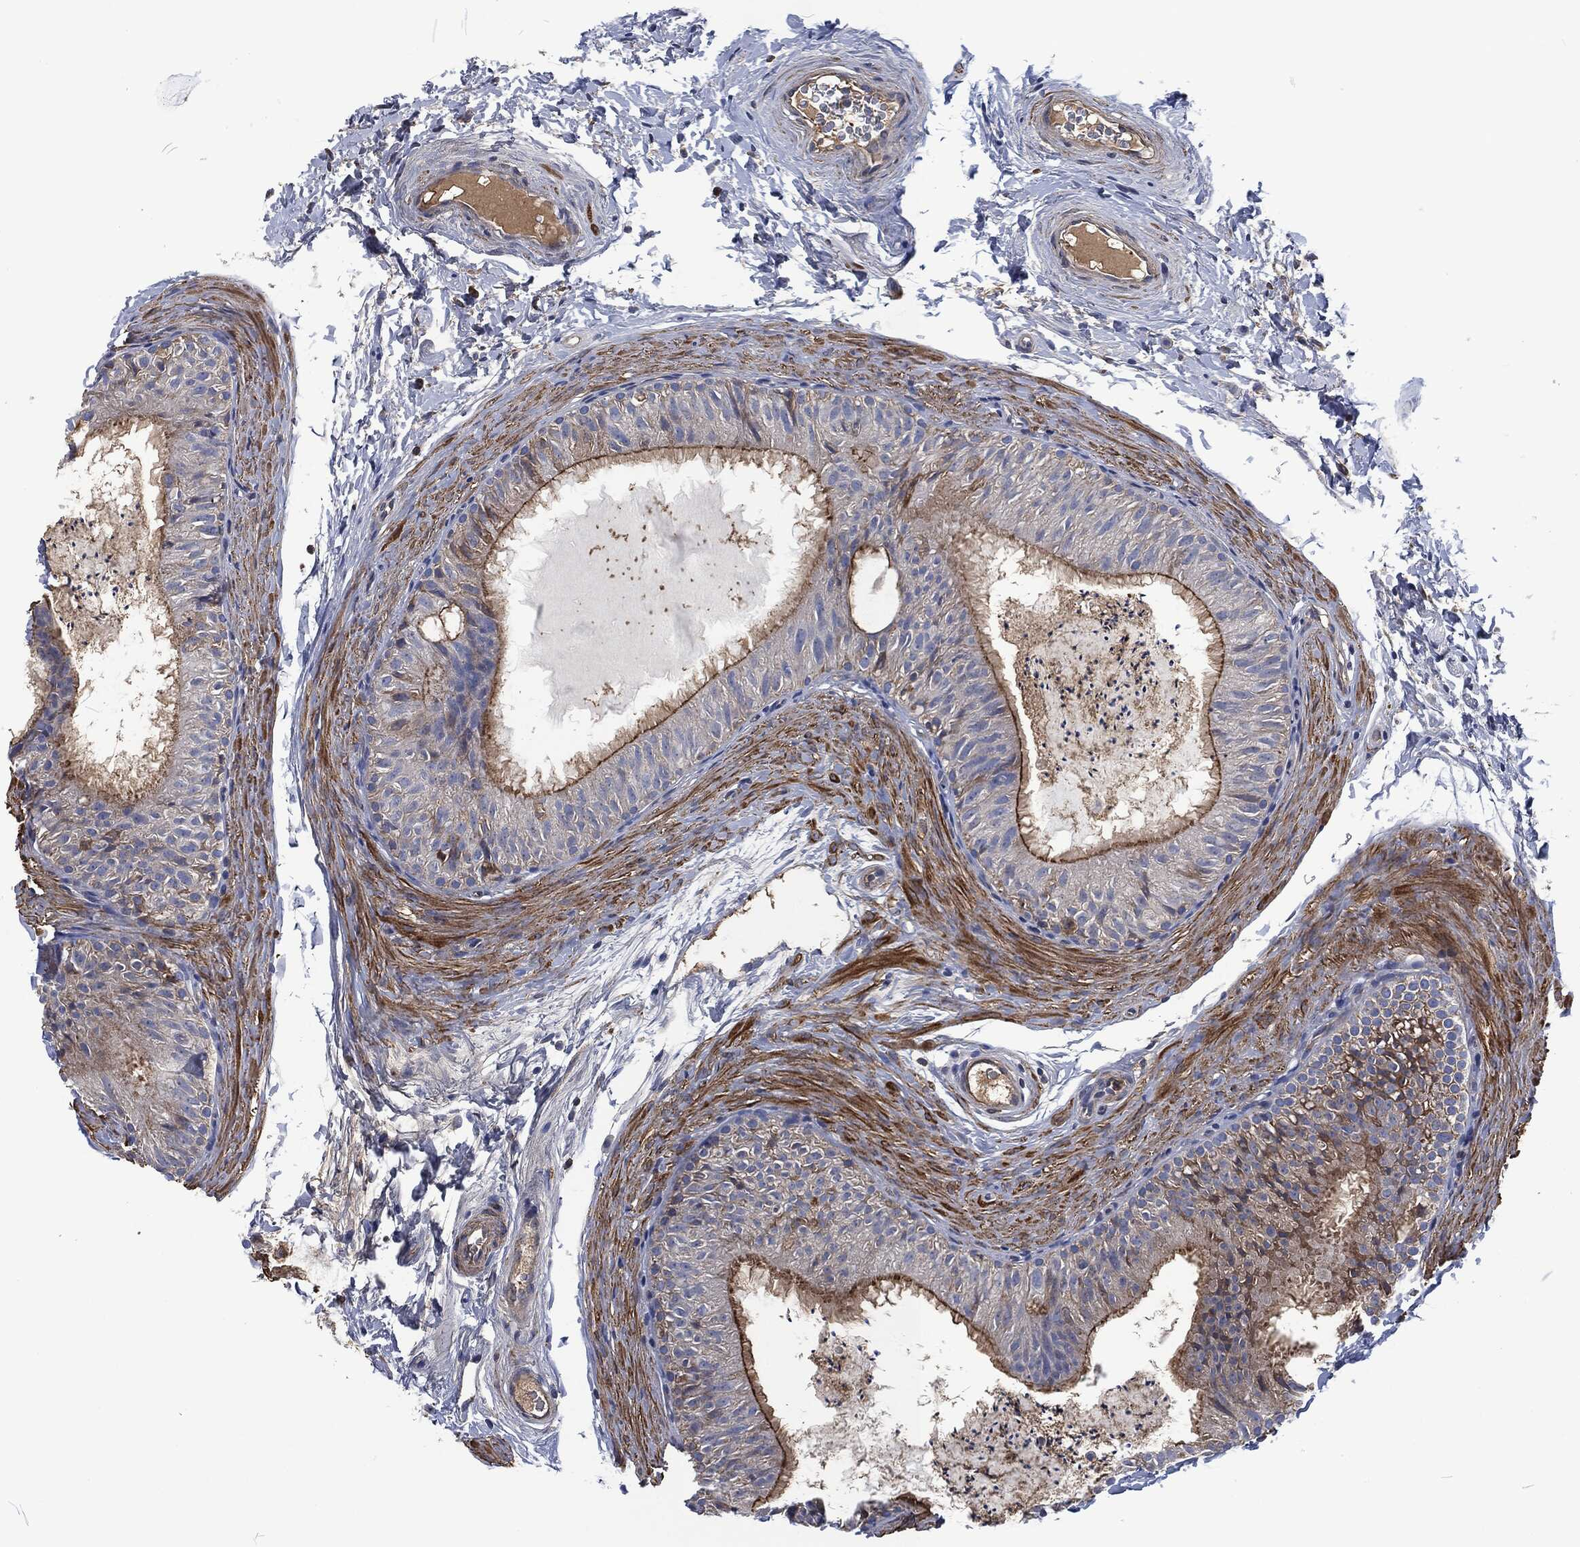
{"staining": {"intensity": "strong", "quantity": "25%-75%", "location": "cytoplasmic/membranous"}, "tissue": "epididymis", "cell_type": "Glandular cells", "image_type": "normal", "snomed": [{"axis": "morphology", "description": "Normal tissue, NOS"}, {"axis": "topography", "description": "Epididymis"}], "caption": "Protein staining by immunohistochemistry (IHC) exhibits strong cytoplasmic/membranous expression in about 25%-75% of glandular cells in unremarkable epididymis. (IHC, brightfield microscopy, high magnification).", "gene": "LGALS9", "patient": {"sex": "male", "age": 34}}